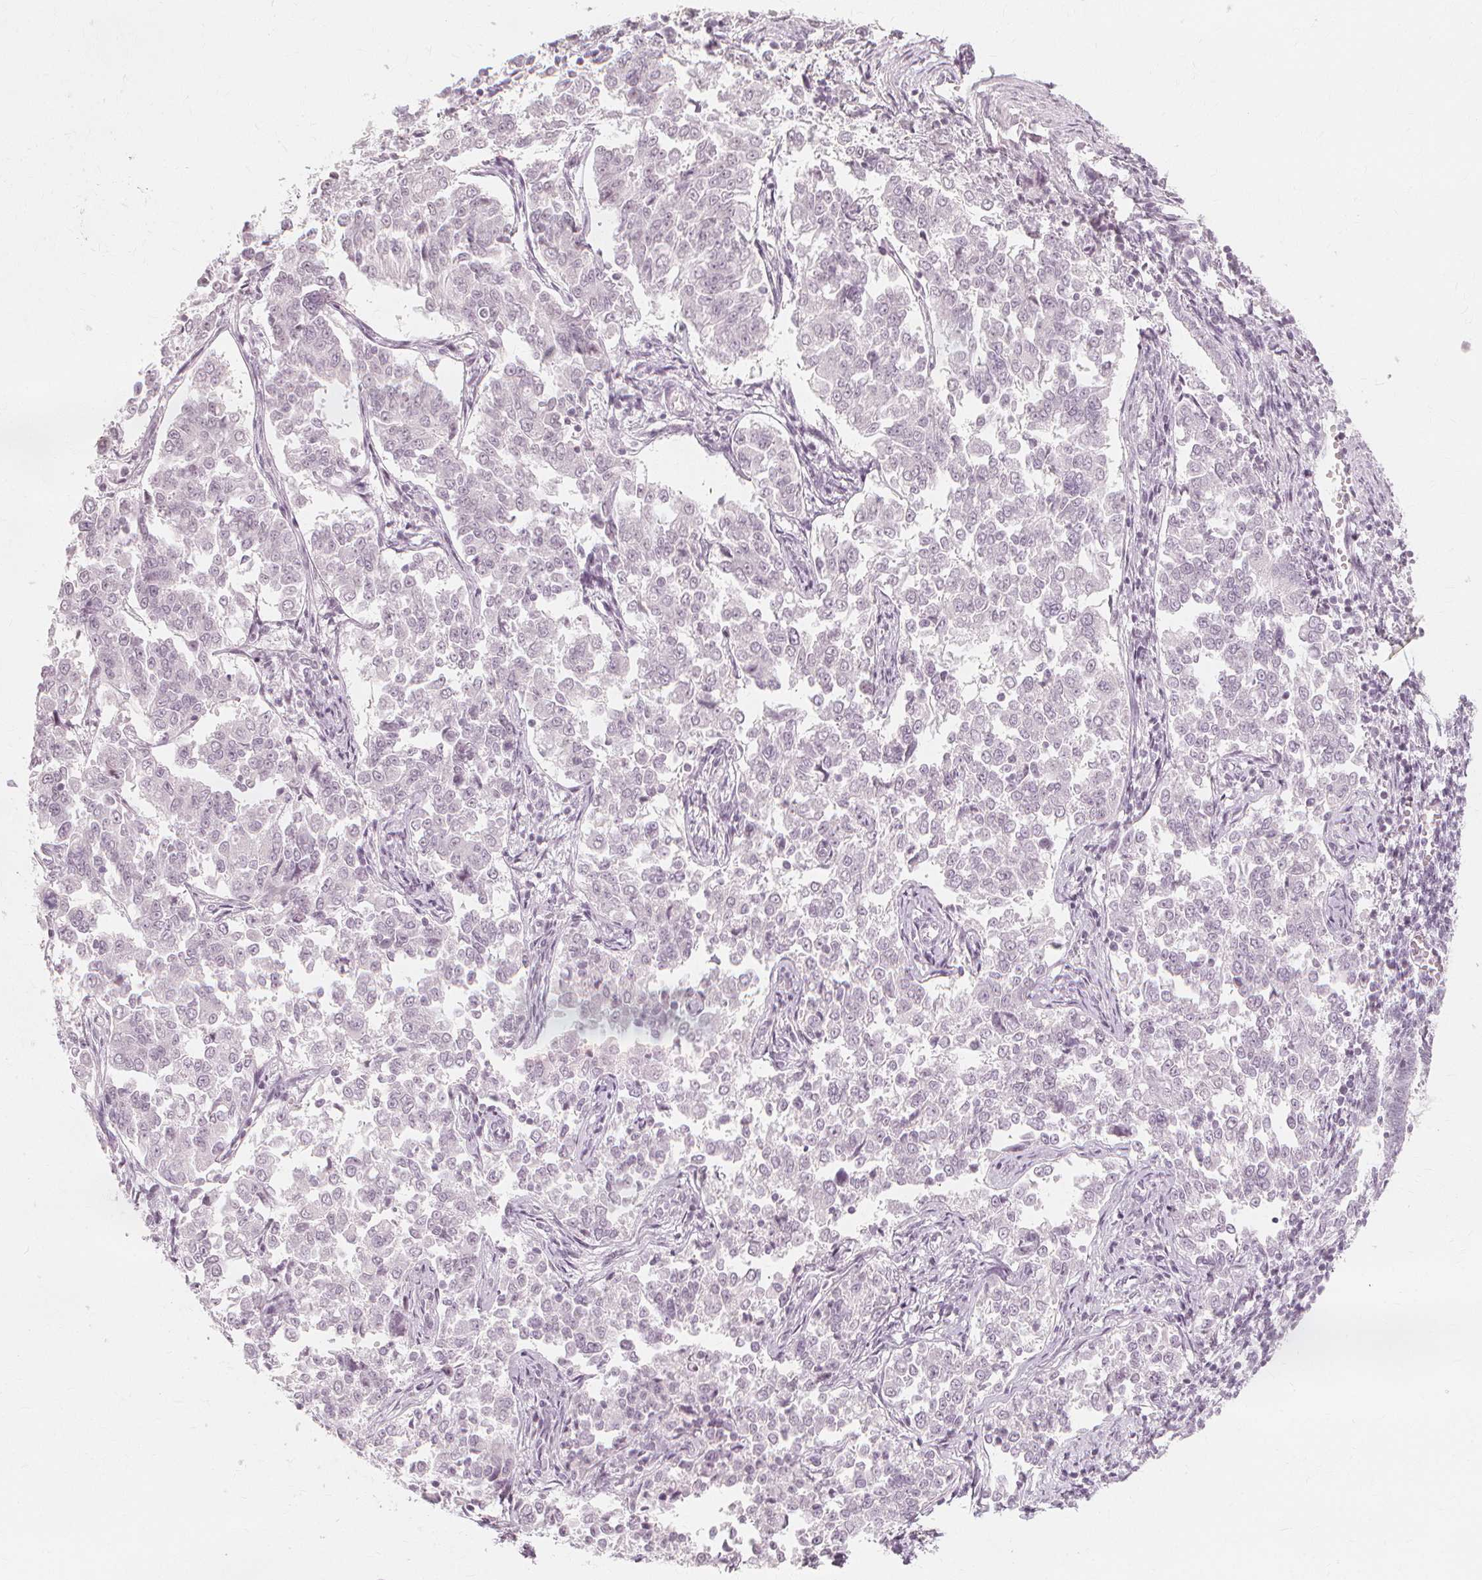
{"staining": {"intensity": "negative", "quantity": "none", "location": "none"}, "tissue": "endometrial cancer", "cell_type": "Tumor cells", "image_type": "cancer", "snomed": [{"axis": "morphology", "description": "Adenocarcinoma, NOS"}, {"axis": "topography", "description": "Endometrium"}], "caption": "Endometrial adenocarcinoma was stained to show a protein in brown. There is no significant staining in tumor cells. (IHC, brightfield microscopy, high magnification).", "gene": "NXPE1", "patient": {"sex": "female", "age": 43}}